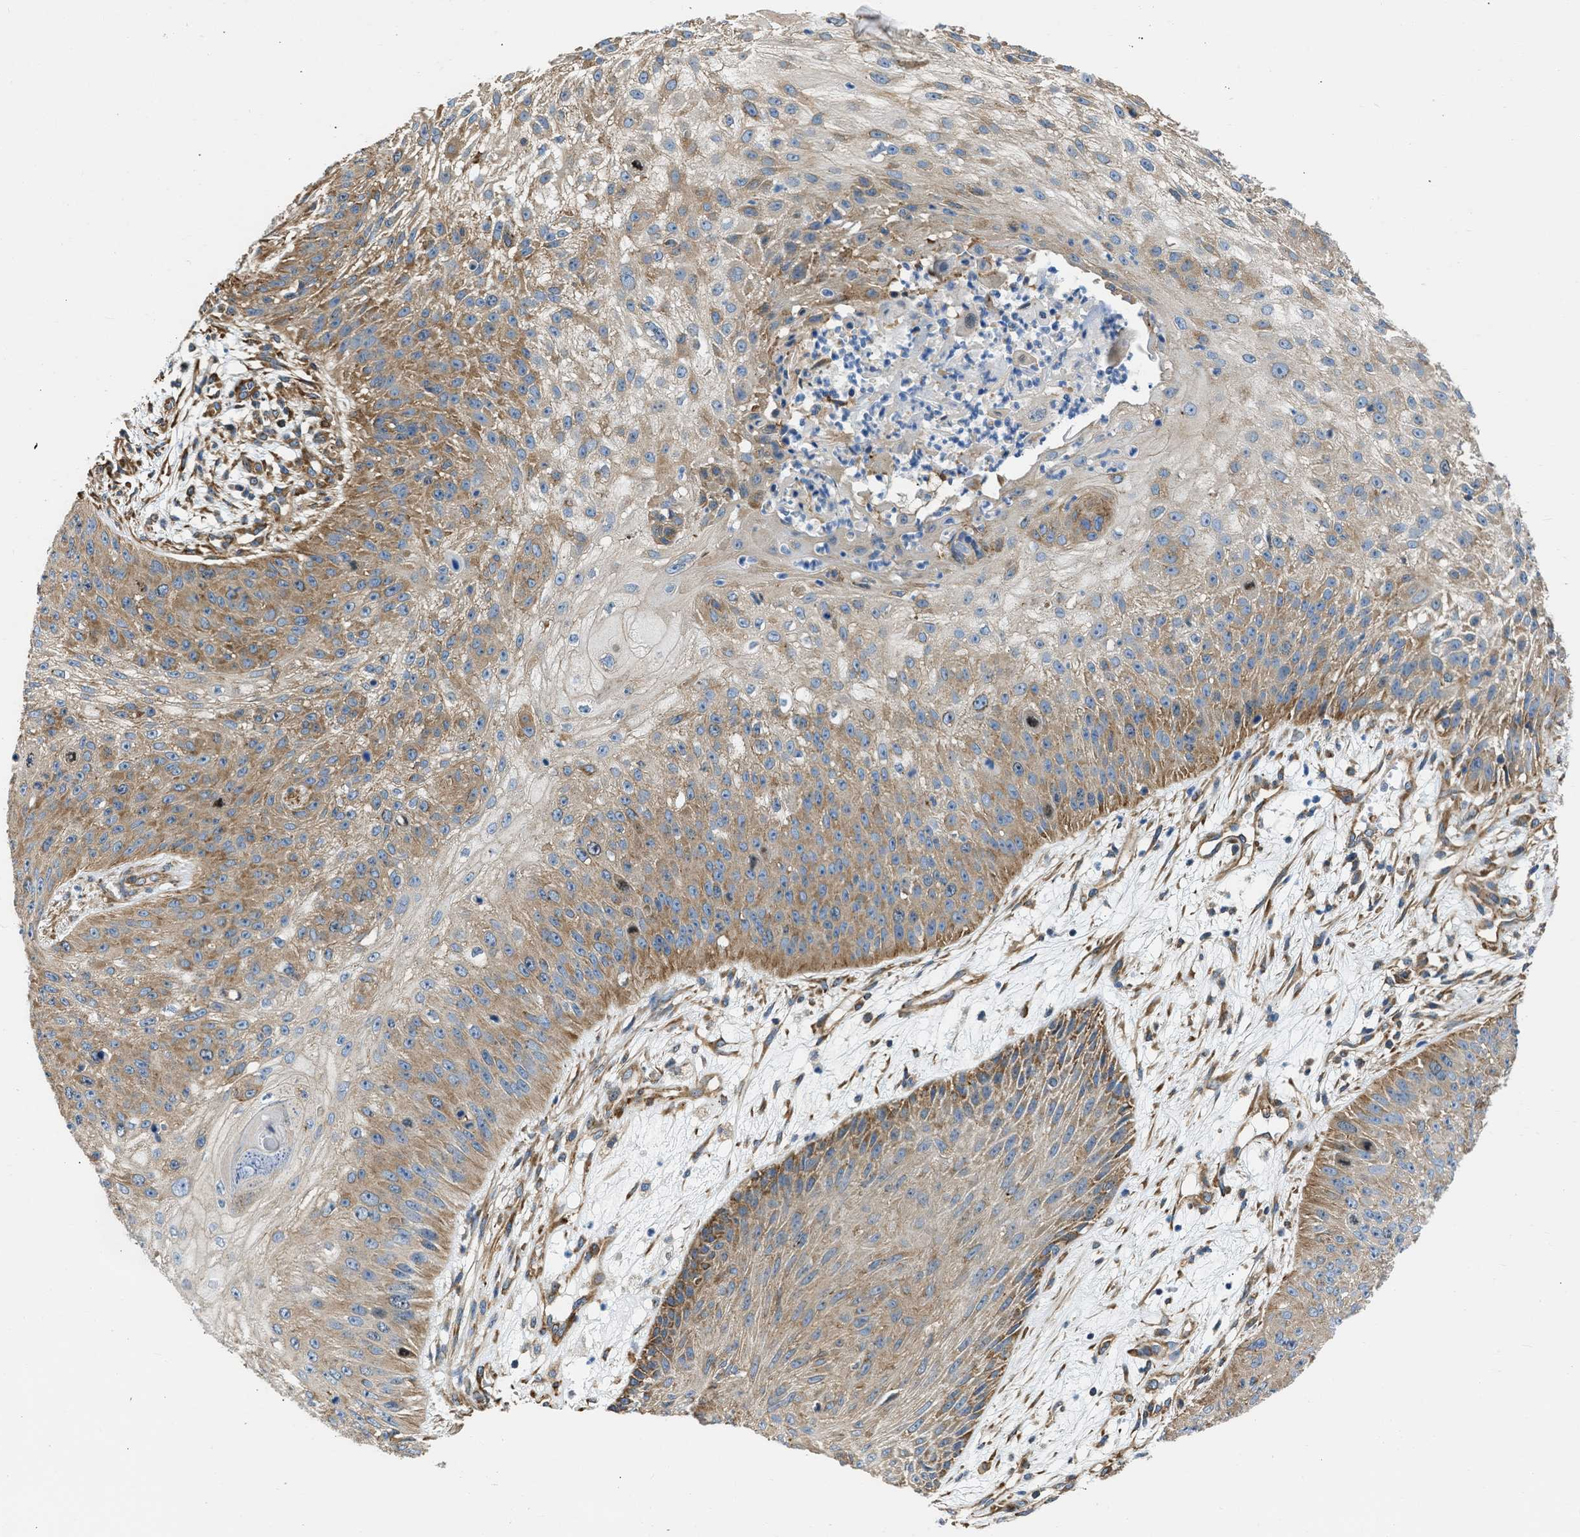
{"staining": {"intensity": "moderate", "quantity": "25%-75%", "location": "cytoplasmic/membranous"}, "tissue": "skin cancer", "cell_type": "Tumor cells", "image_type": "cancer", "snomed": [{"axis": "morphology", "description": "Squamous cell carcinoma, NOS"}, {"axis": "topography", "description": "Skin"}], "caption": "Moderate cytoplasmic/membranous staining for a protein is seen in approximately 25%-75% of tumor cells of skin squamous cell carcinoma using IHC.", "gene": "SEPTIN2", "patient": {"sex": "female", "age": 80}}